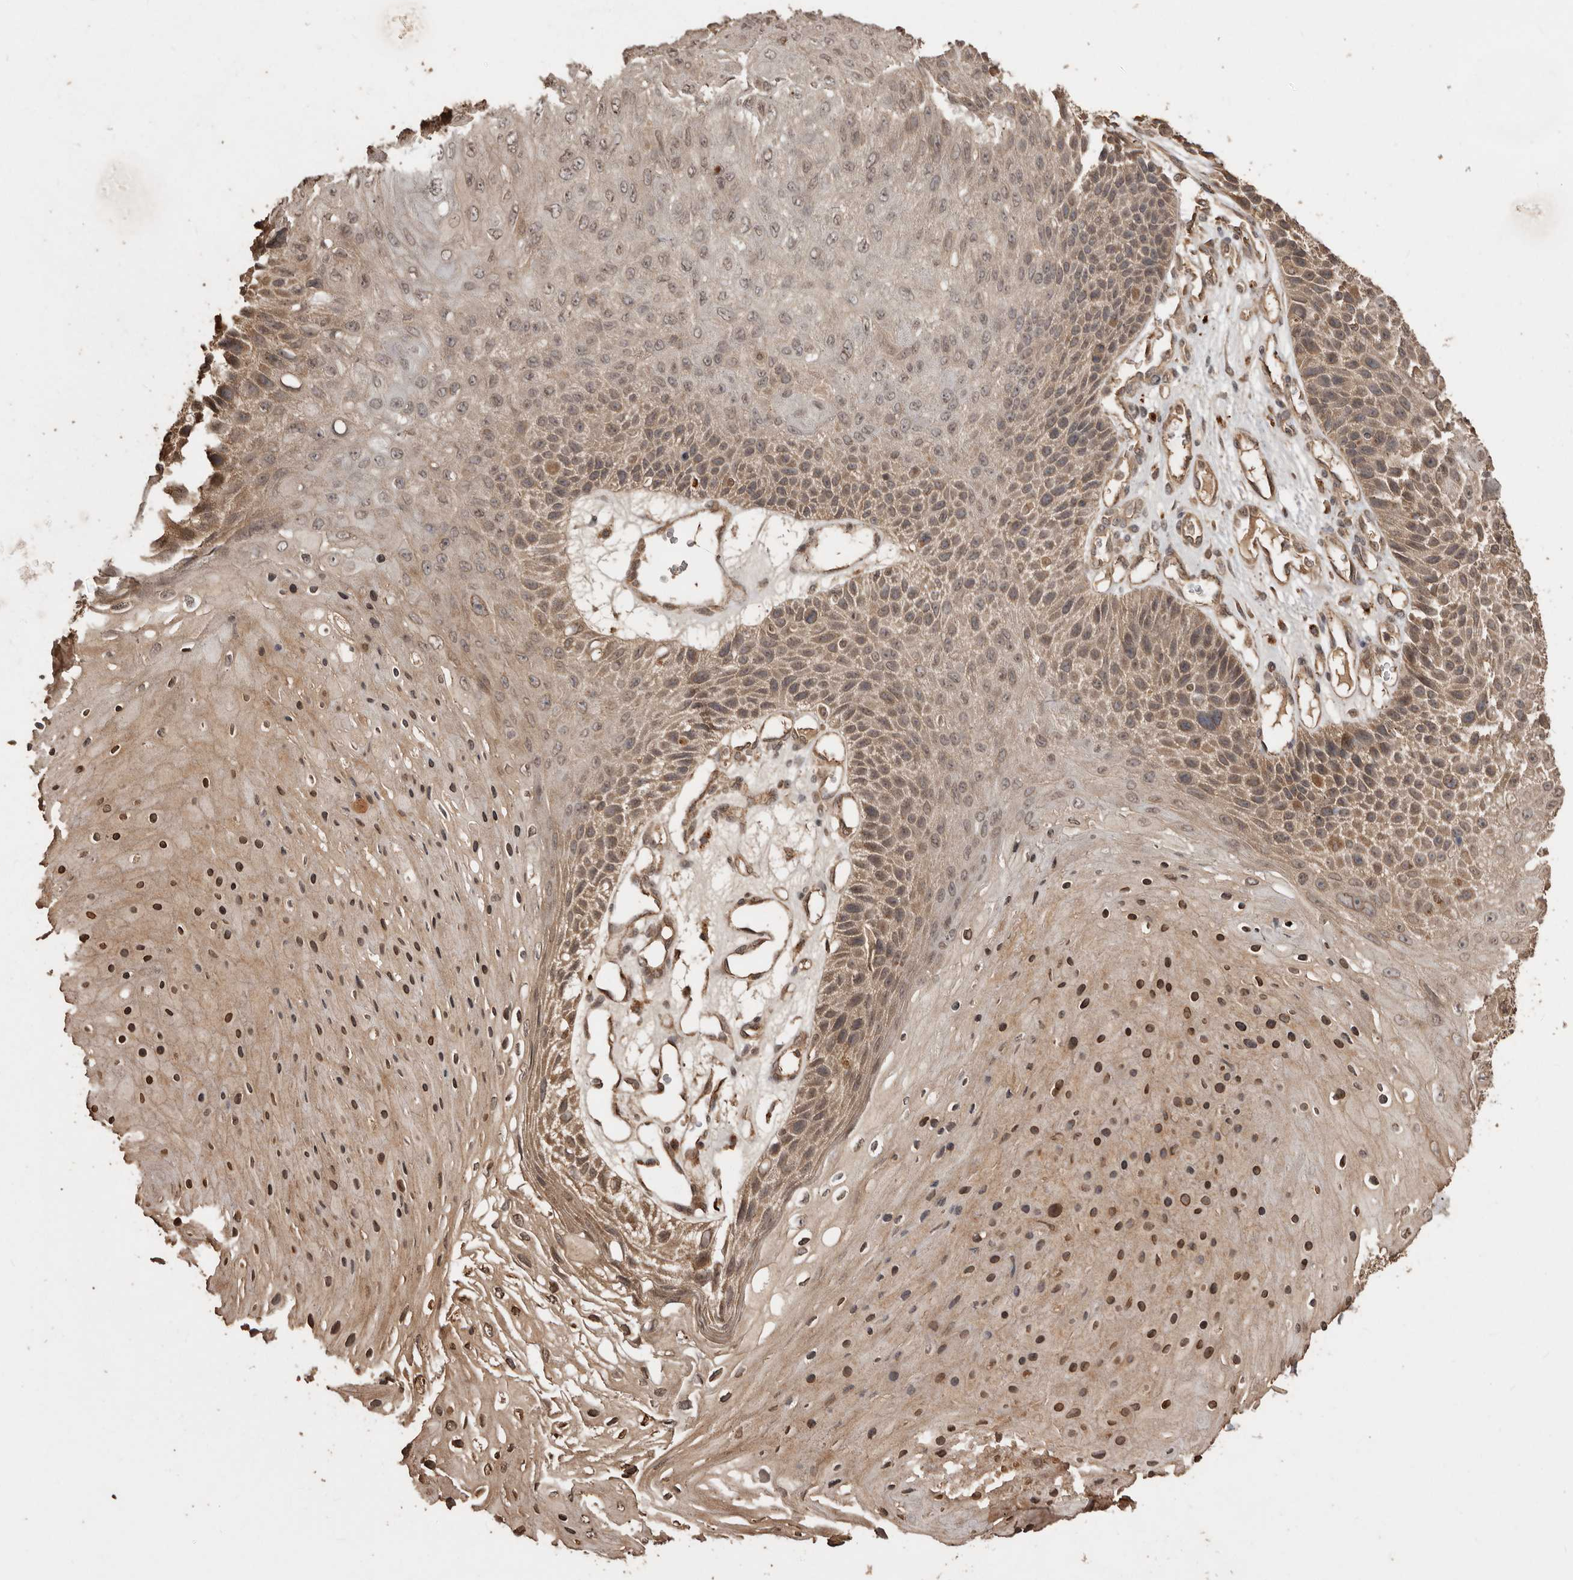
{"staining": {"intensity": "moderate", "quantity": ">75%", "location": "cytoplasmic/membranous"}, "tissue": "skin cancer", "cell_type": "Tumor cells", "image_type": "cancer", "snomed": [{"axis": "morphology", "description": "Squamous cell carcinoma, NOS"}, {"axis": "topography", "description": "Skin"}], "caption": "Immunohistochemical staining of human squamous cell carcinoma (skin) demonstrates moderate cytoplasmic/membranous protein positivity in about >75% of tumor cells.", "gene": "NUP43", "patient": {"sex": "female", "age": 88}}